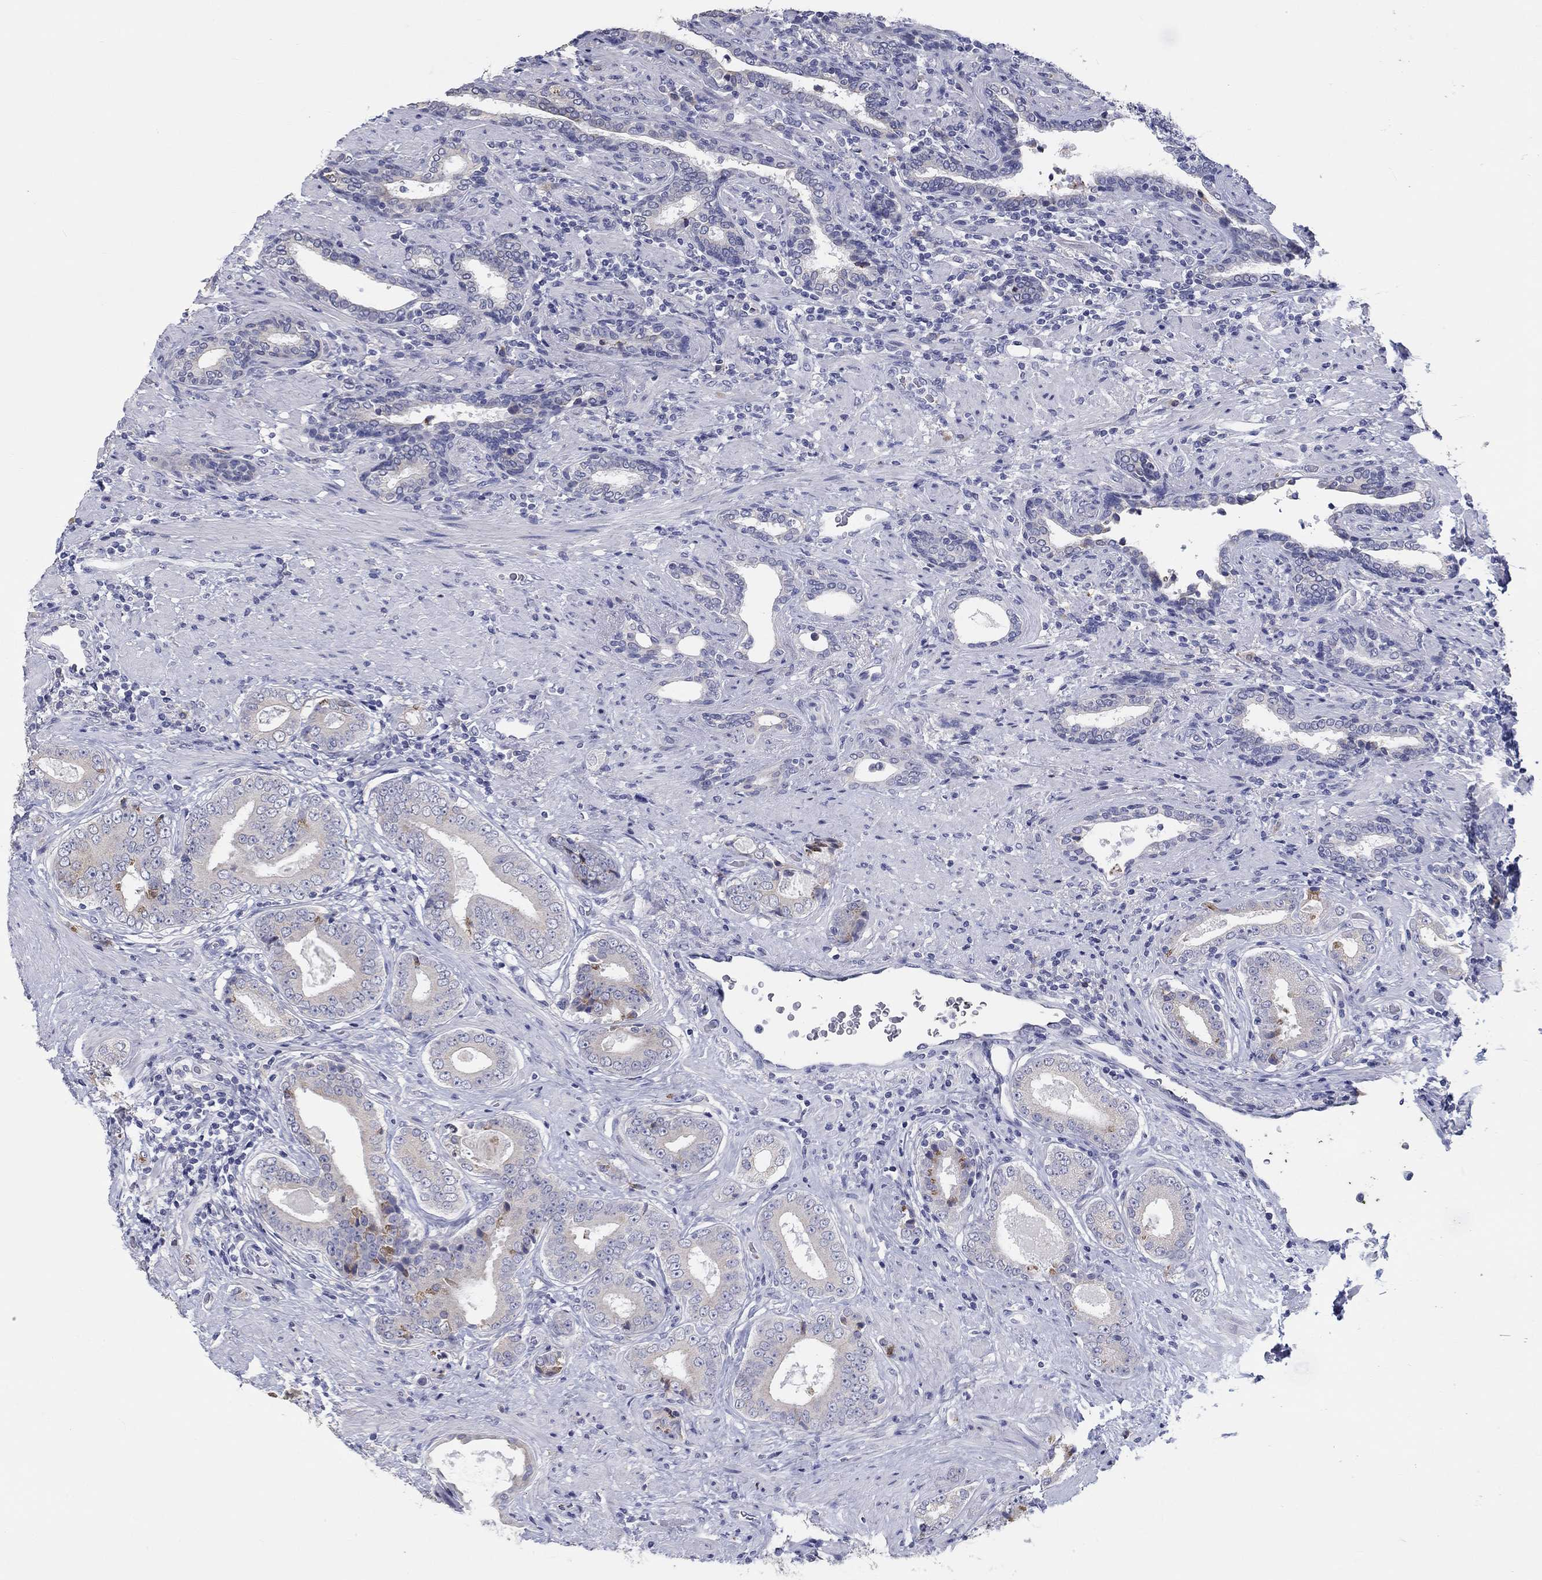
{"staining": {"intensity": "negative", "quantity": "none", "location": "none"}, "tissue": "prostate cancer", "cell_type": "Tumor cells", "image_type": "cancer", "snomed": [{"axis": "morphology", "description": "Adenocarcinoma, Low grade"}, {"axis": "topography", "description": "Prostate and seminal vesicle, NOS"}], "caption": "High magnification brightfield microscopy of prostate low-grade adenocarcinoma stained with DAB (brown) and counterstained with hematoxylin (blue): tumor cells show no significant expression. (Brightfield microscopy of DAB immunohistochemistry (IHC) at high magnification).", "gene": "LRRC4C", "patient": {"sex": "male", "age": 61}}